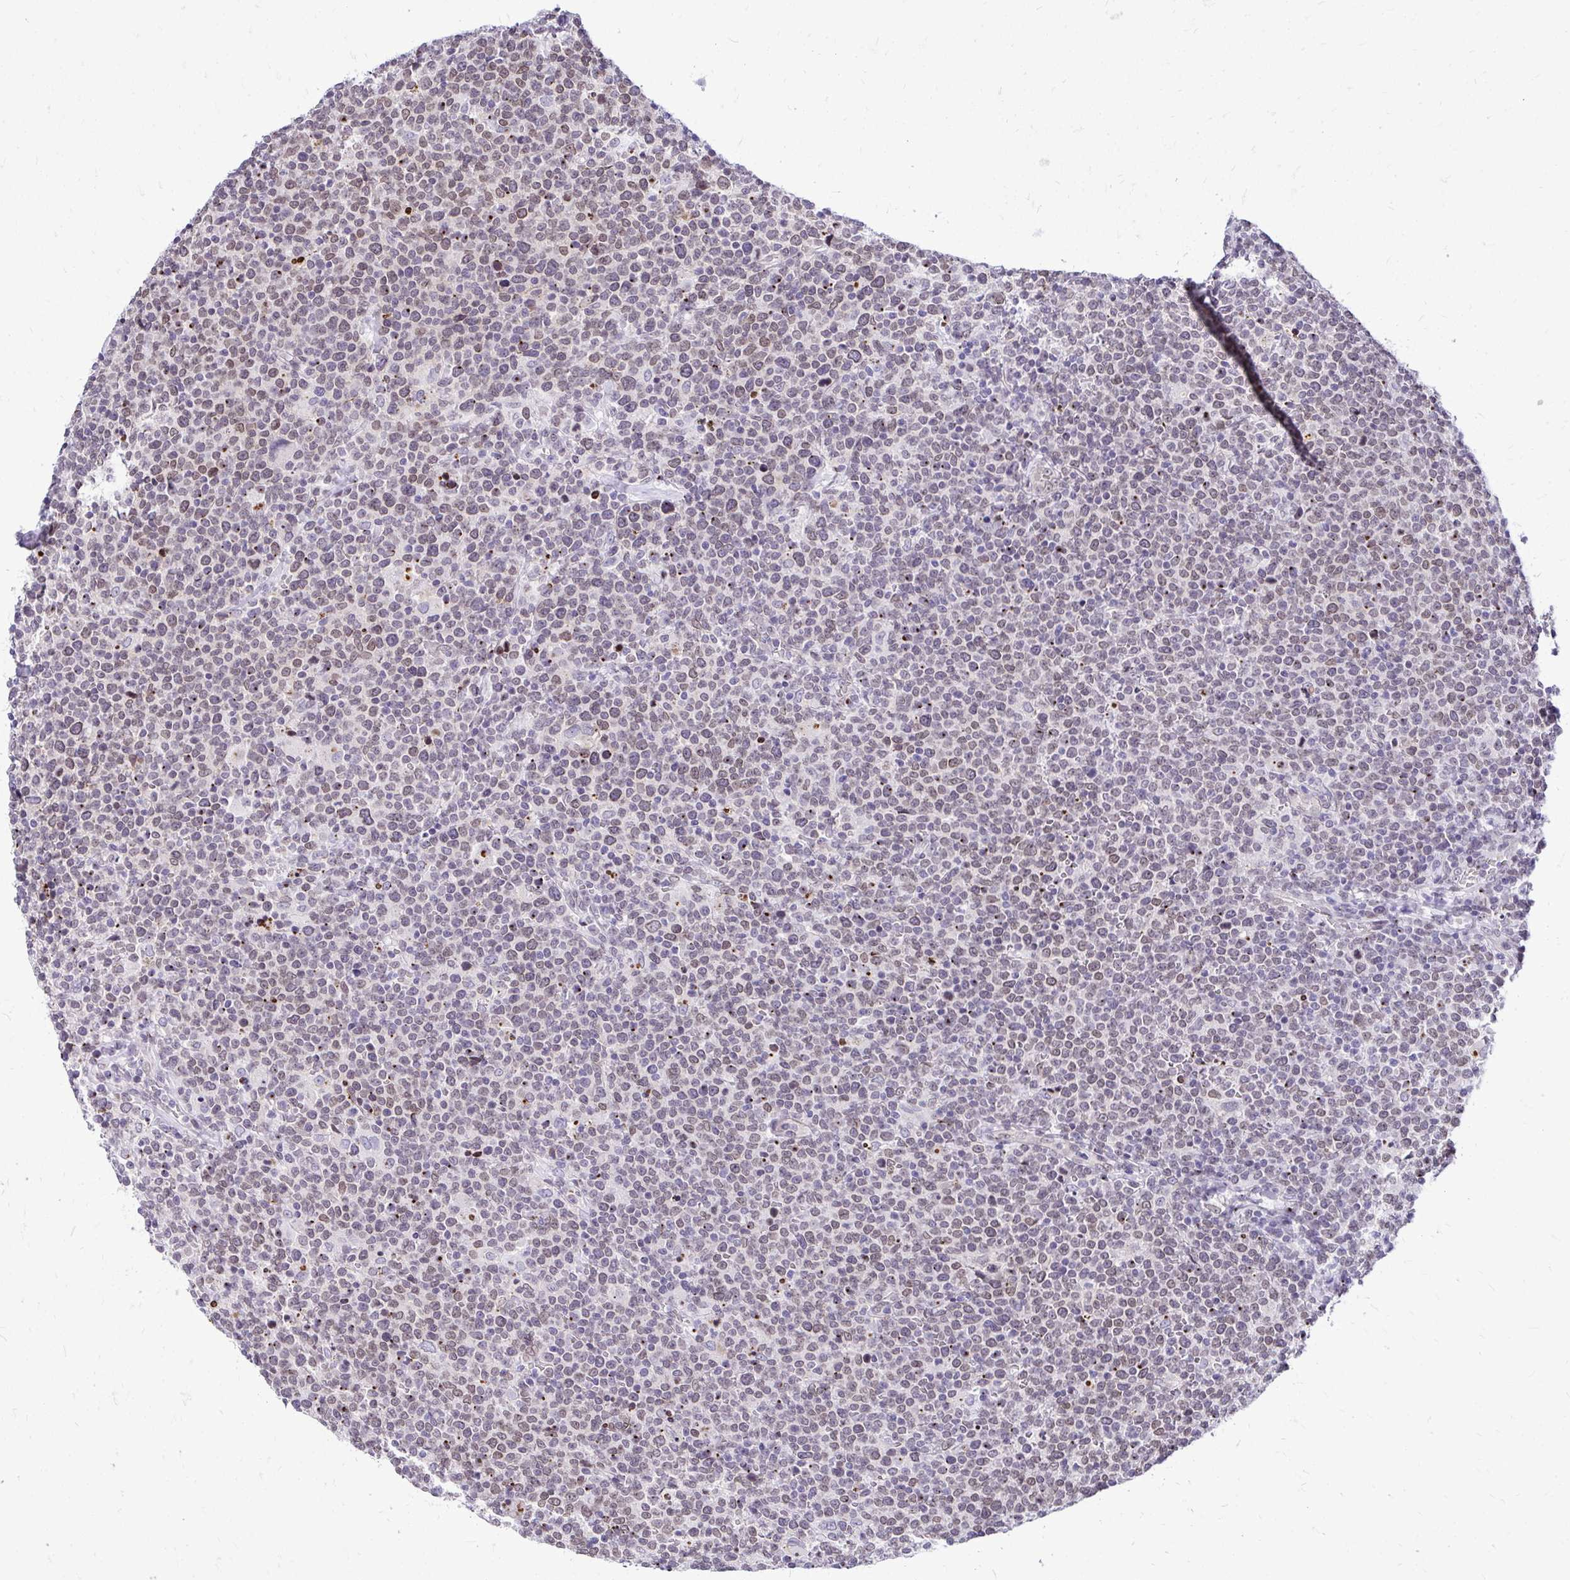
{"staining": {"intensity": "weak", "quantity": "<25%", "location": "cytoplasmic/membranous,nuclear"}, "tissue": "lymphoma", "cell_type": "Tumor cells", "image_type": "cancer", "snomed": [{"axis": "morphology", "description": "Malignant lymphoma, non-Hodgkin's type, High grade"}, {"axis": "topography", "description": "Lymph node"}], "caption": "Micrograph shows no protein expression in tumor cells of malignant lymphoma, non-Hodgkin's type (high-grade) tissue.", "gene": "BANF1", "patient": {"sex": "male", "age": 61}}